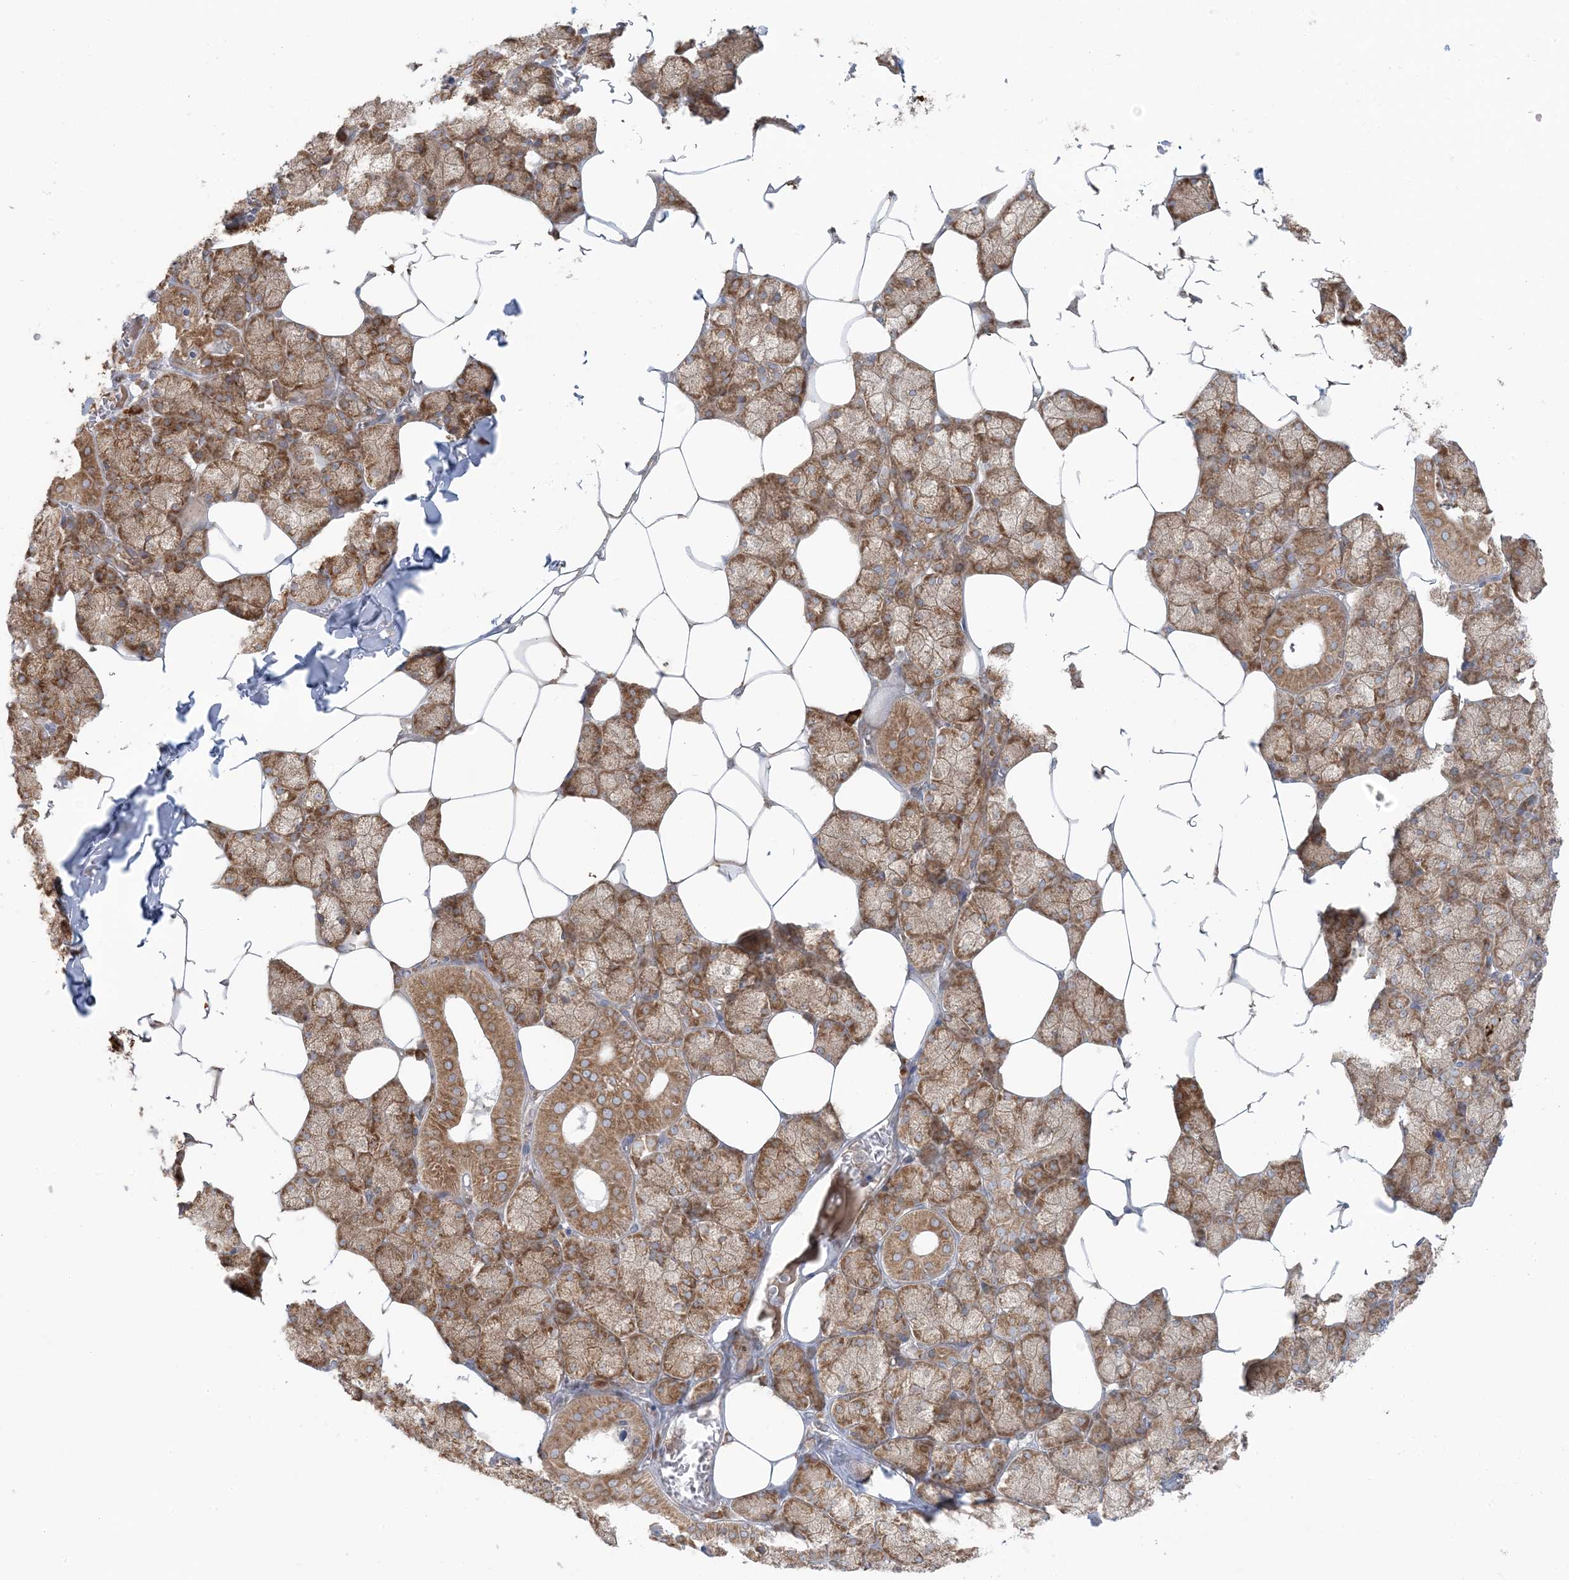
{"staining": {"intensity": "strong", "quantity": ">75%", "location": "cytoplasmic/membranous"}, "tissue": "salivary gland", "cell_type": "Glandular cells", "image_type": "normal", "snomed": [{"axis": "morphology", "description": "Normal tissue, NOS"}, {"axis": "topography", "description": "Salivary gland"}], "caption": "A micrograph of human salivary gland stained for a protein shows strong cytoplasmic/membranous brown staining in glandular cells.", "gene": "UBXN4", "patient": {"sex": "male", "age": 62}}